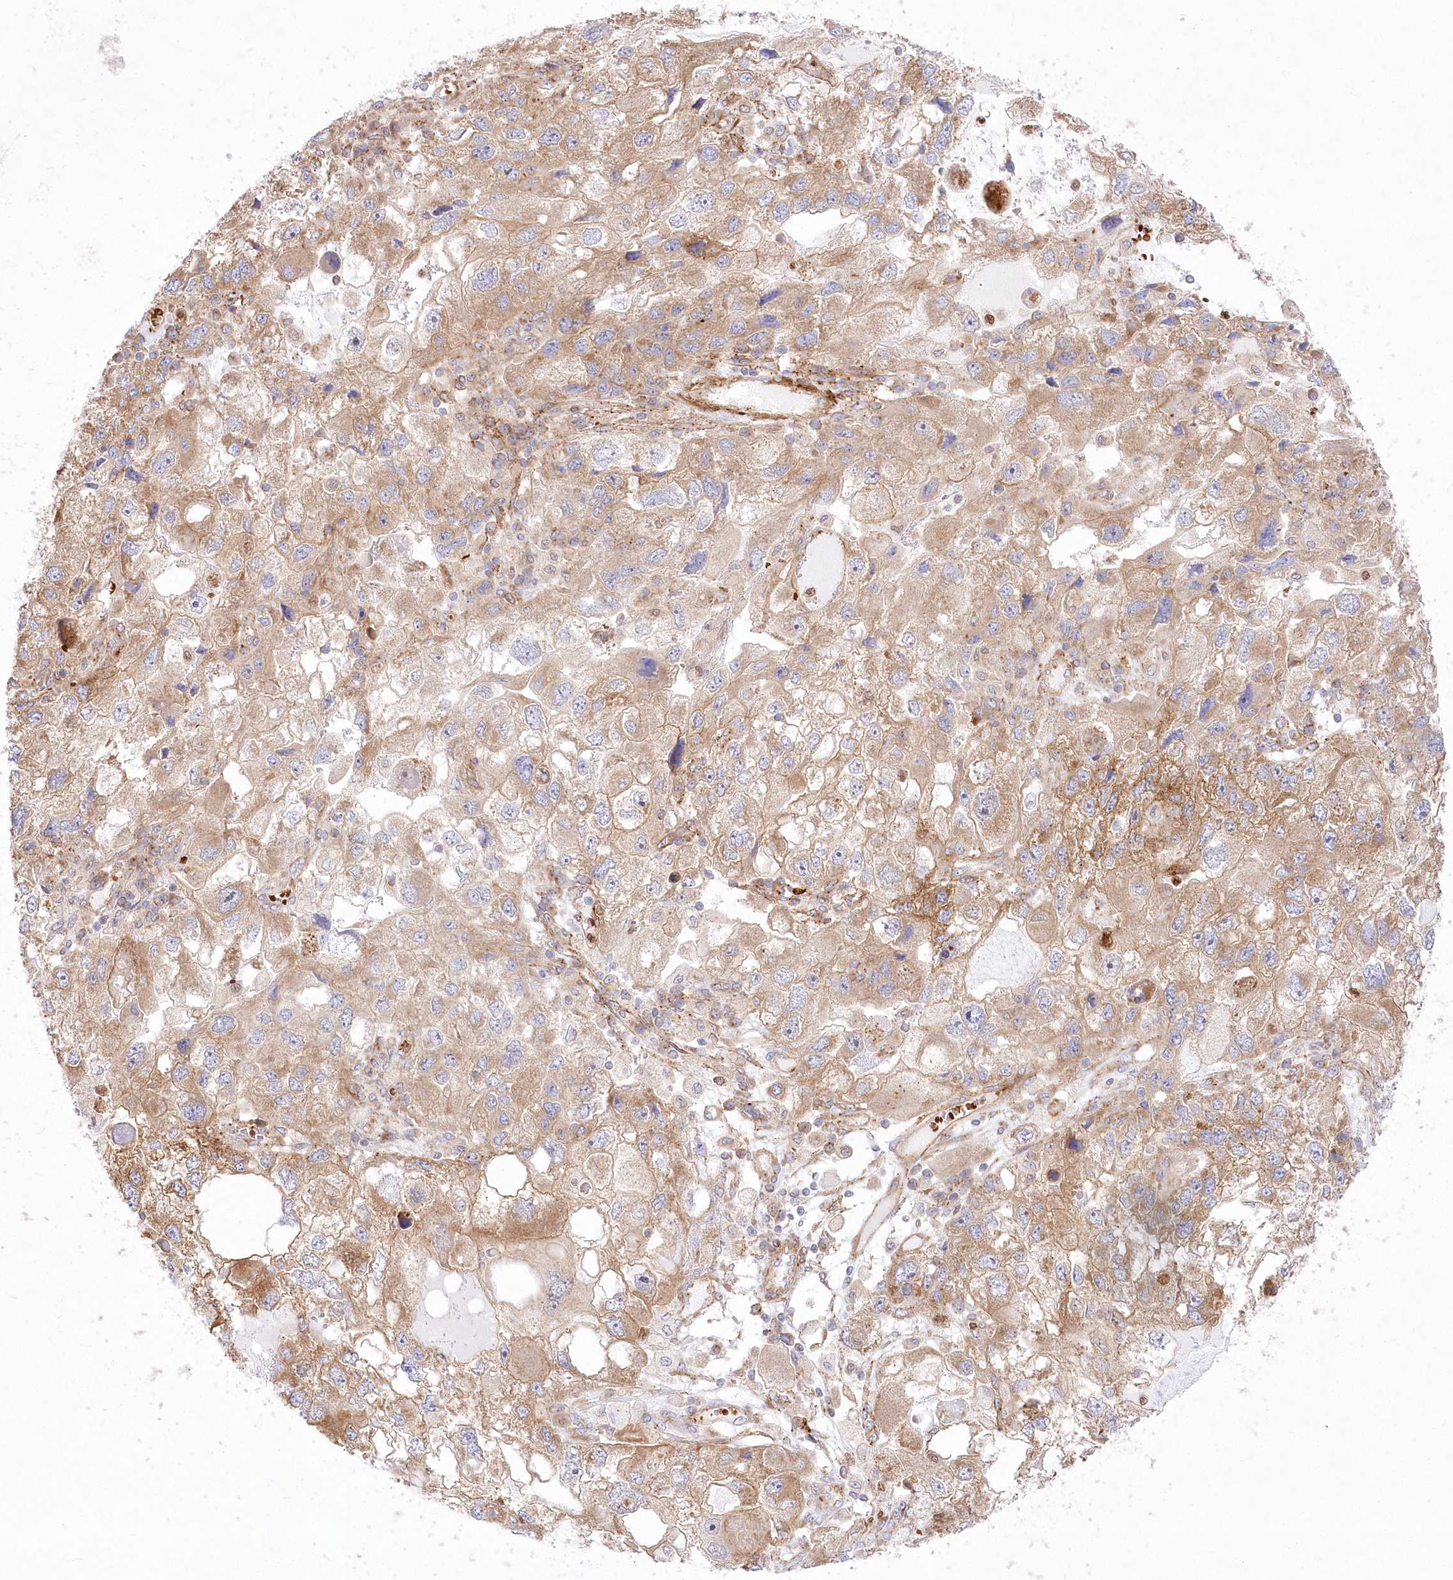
{"staining": {"intensity": "moderate", "quantity": "25%-75%", "location": "cytoplasmic/membranous"}, "tissue": "endometrial cancer", "cell_type": "Tumor cells", "image_type": "cancer", "snomed": [{"axis": "morphology", "description": "Adenocarcinoma, NOS"}, {"axis": "topography", "description": "Endometrium"}], "caption": "Moderate cytoplasmic/membranous protein staining is identified in approximately 25%-75% of tumor cells in endometrial cancer (adenocarcinoma).", "gene": "COMMD3", "patient": {"sex": "female", "age": 49}}